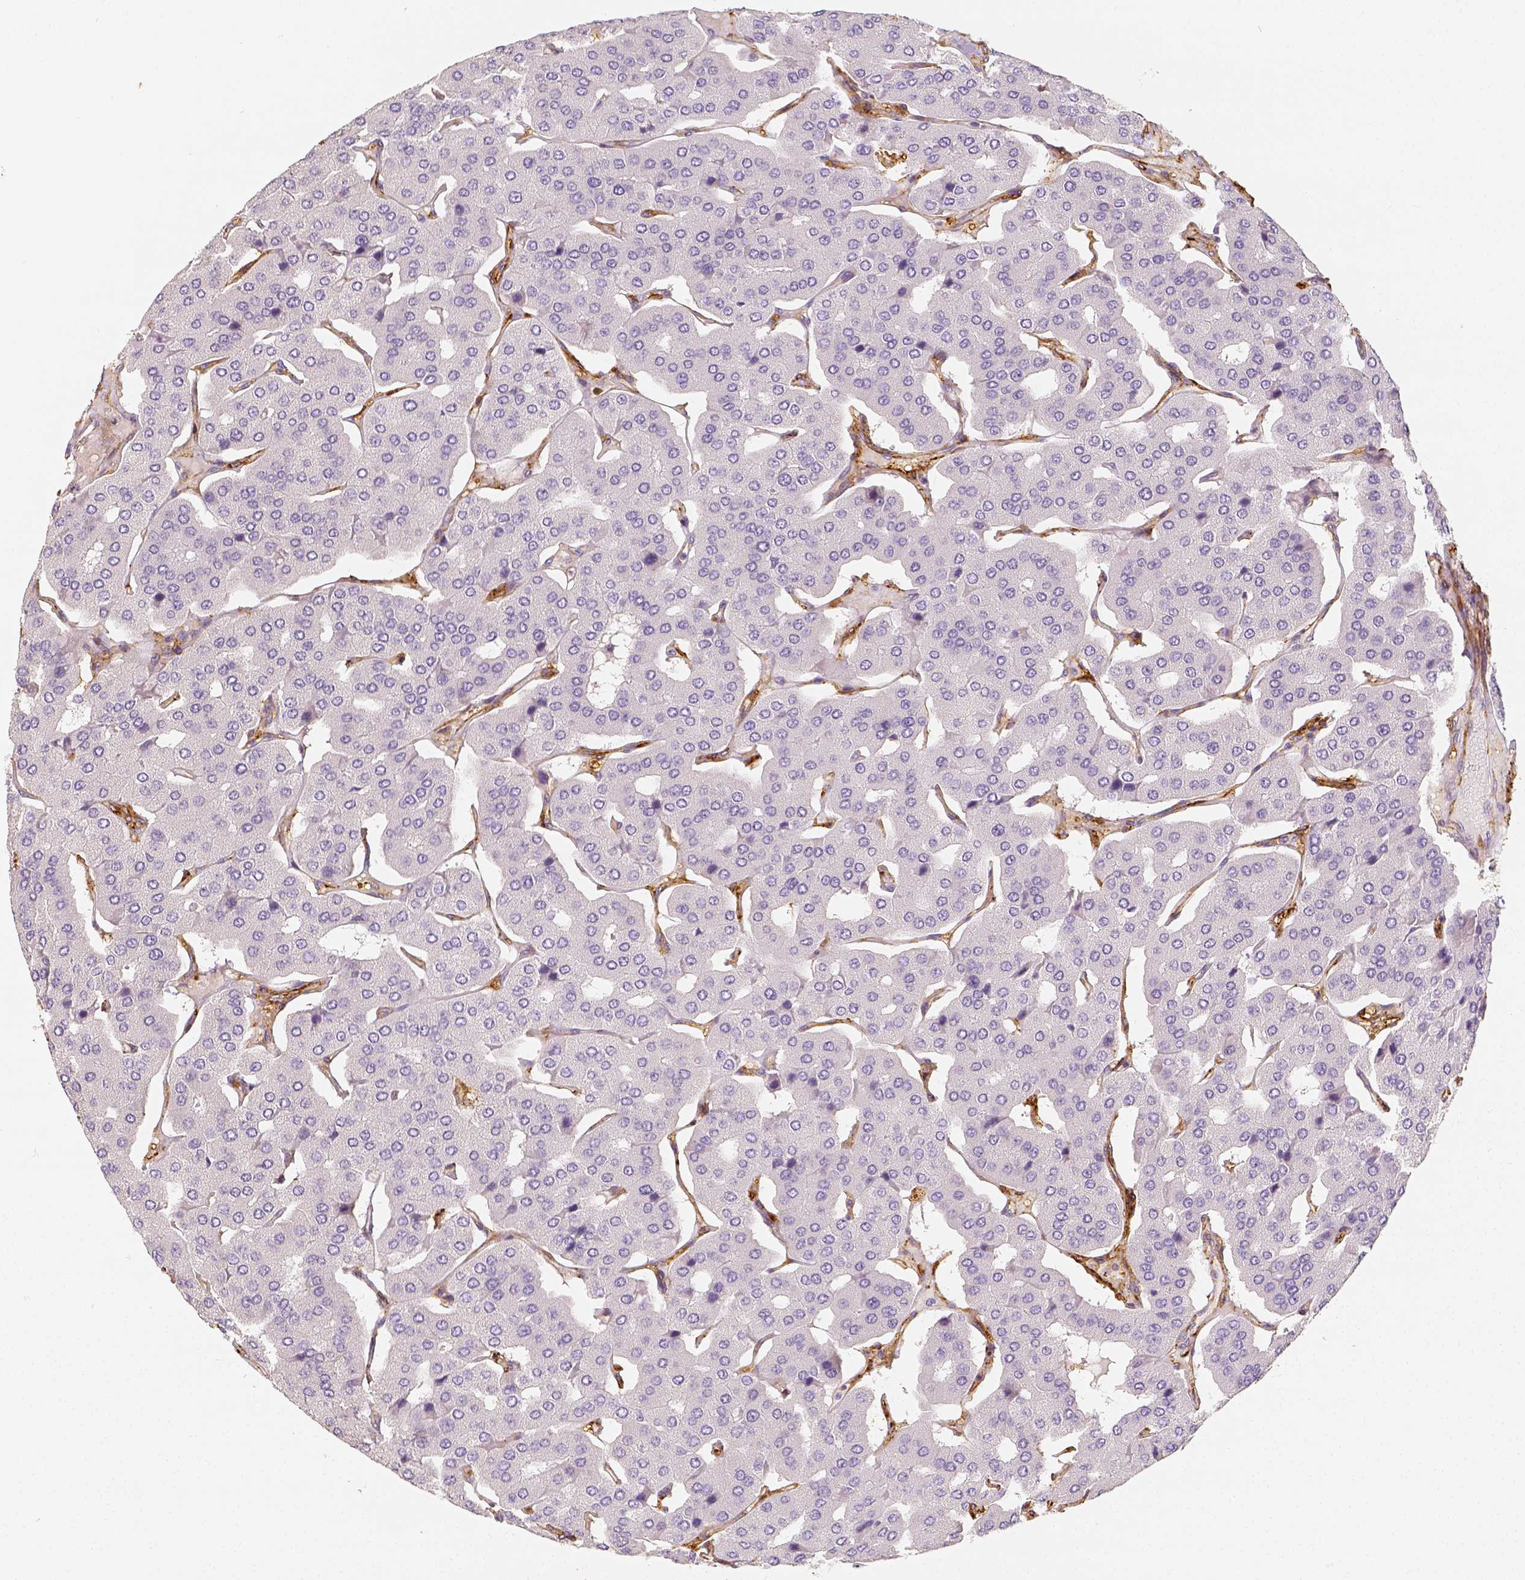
{"staining": {"intensity": "negative", "quantity": "none", "location": "none"}, "tissue": "parathyroid gland", "cell_type": "Glandular cells", "image_type": "normal", "snomed": [{"axis": "morphology", "description": "Normal tissue, NOS"}, {"axis": "morphology", "description": "Adenoma, NOS"}, {"axis": "topography", "description": "Parathyroid gland"}], "caption": "Immunohistochemistry micrograph of normal human parathyroid gland stained for a protein (brown), which displays no positivity in glandular cells. Nuclei are stained in blue.", "gene": "THY1", "patient": {"sex": "female", "age": 86}}